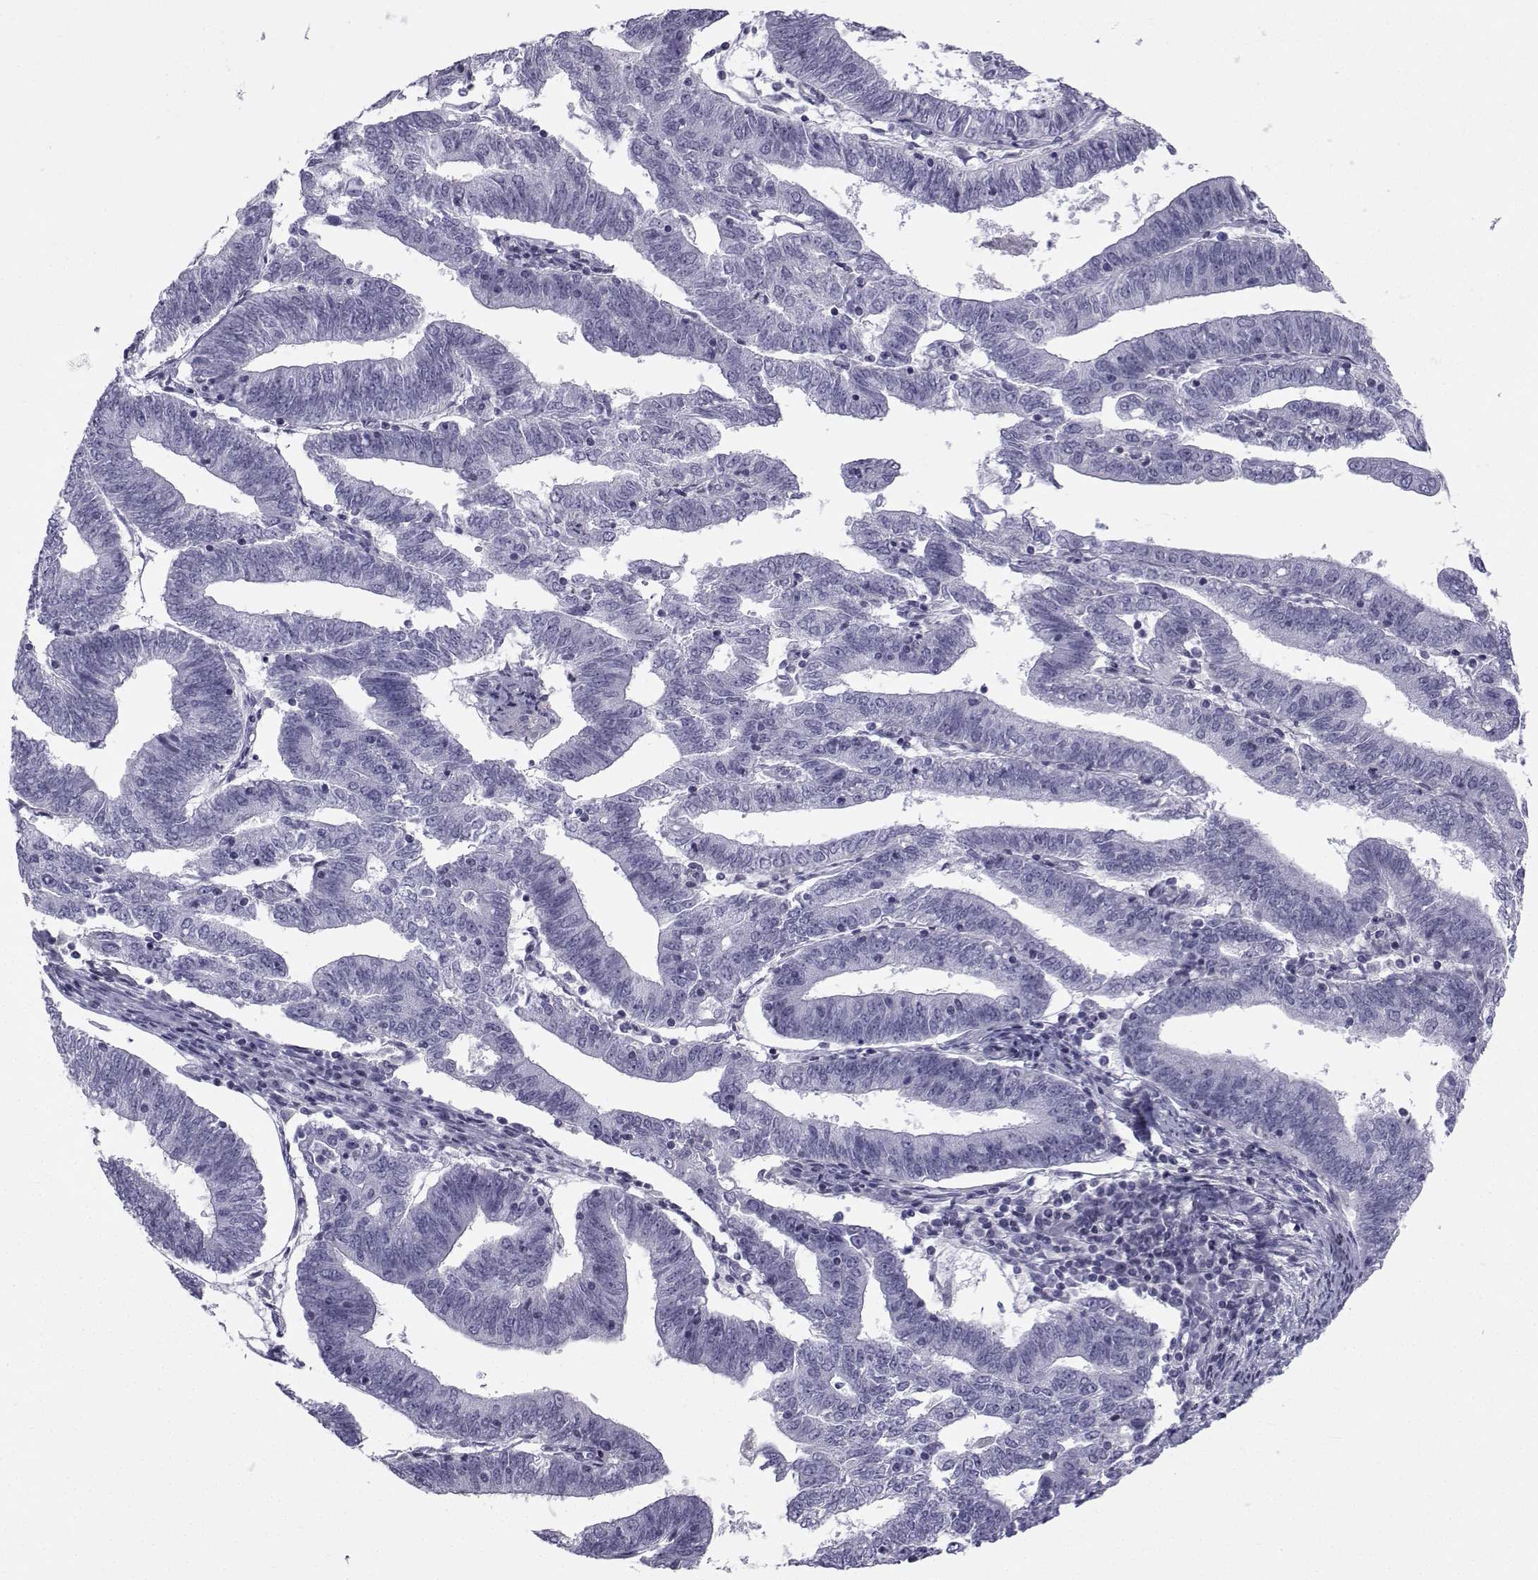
{"staining": {"intensity": "negative", "quantity": "none", "location": "none"}, "tissue": "endometrial cancer", "cell_type": "Tumor cells", "image_type": "cancer", "snomed": [{"axis": "morphology", "description": "Adenocarcinoma, NOS"}, {"axis": "topography", "description": "Endometrium"}], "caption": "Tumor cells show no significant protein staining in endometrial adenocarcinoma.", "gene": "SPANXD", "patient": {"sex": "female", "age": 82}}